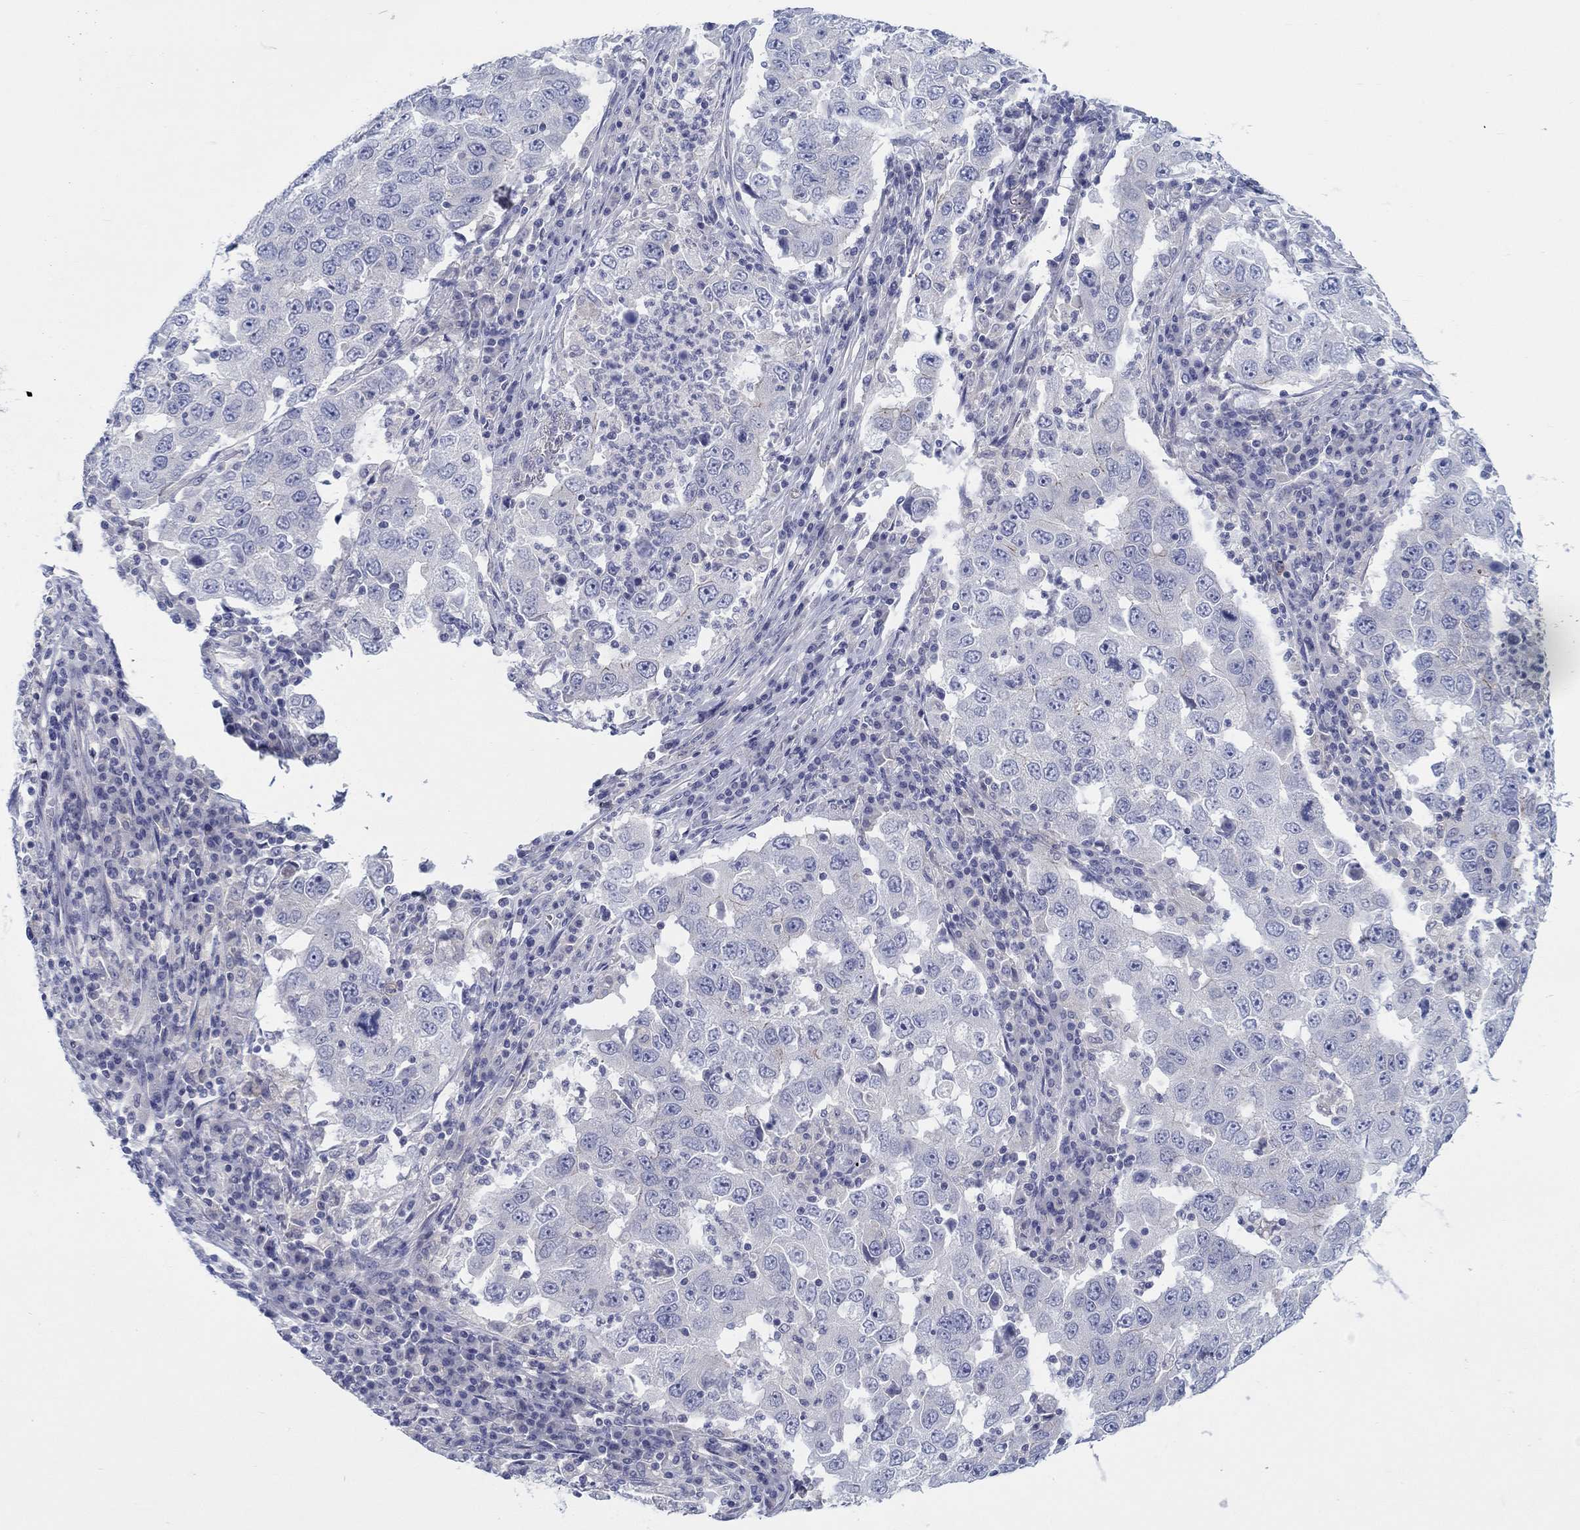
{"staining": {"intensity": "negative", "quantity": "none", "location": "none"}, "tissue": "lung cancer", "cell_type": "Tumor cells", "image_type": "cancer", "snomed": [{"axis": "morphology", "description": "Adenocarcinoma, NOS"}, {"axis": "topography", "description": "Lung"}], "caption": "This is an immunohistochemistry histopathology image of human adenocarcinoma (lung). There is no expression in tumor cells.", "gene": "HAPLN4", "patient": {"sex": "male", "age": 73}}